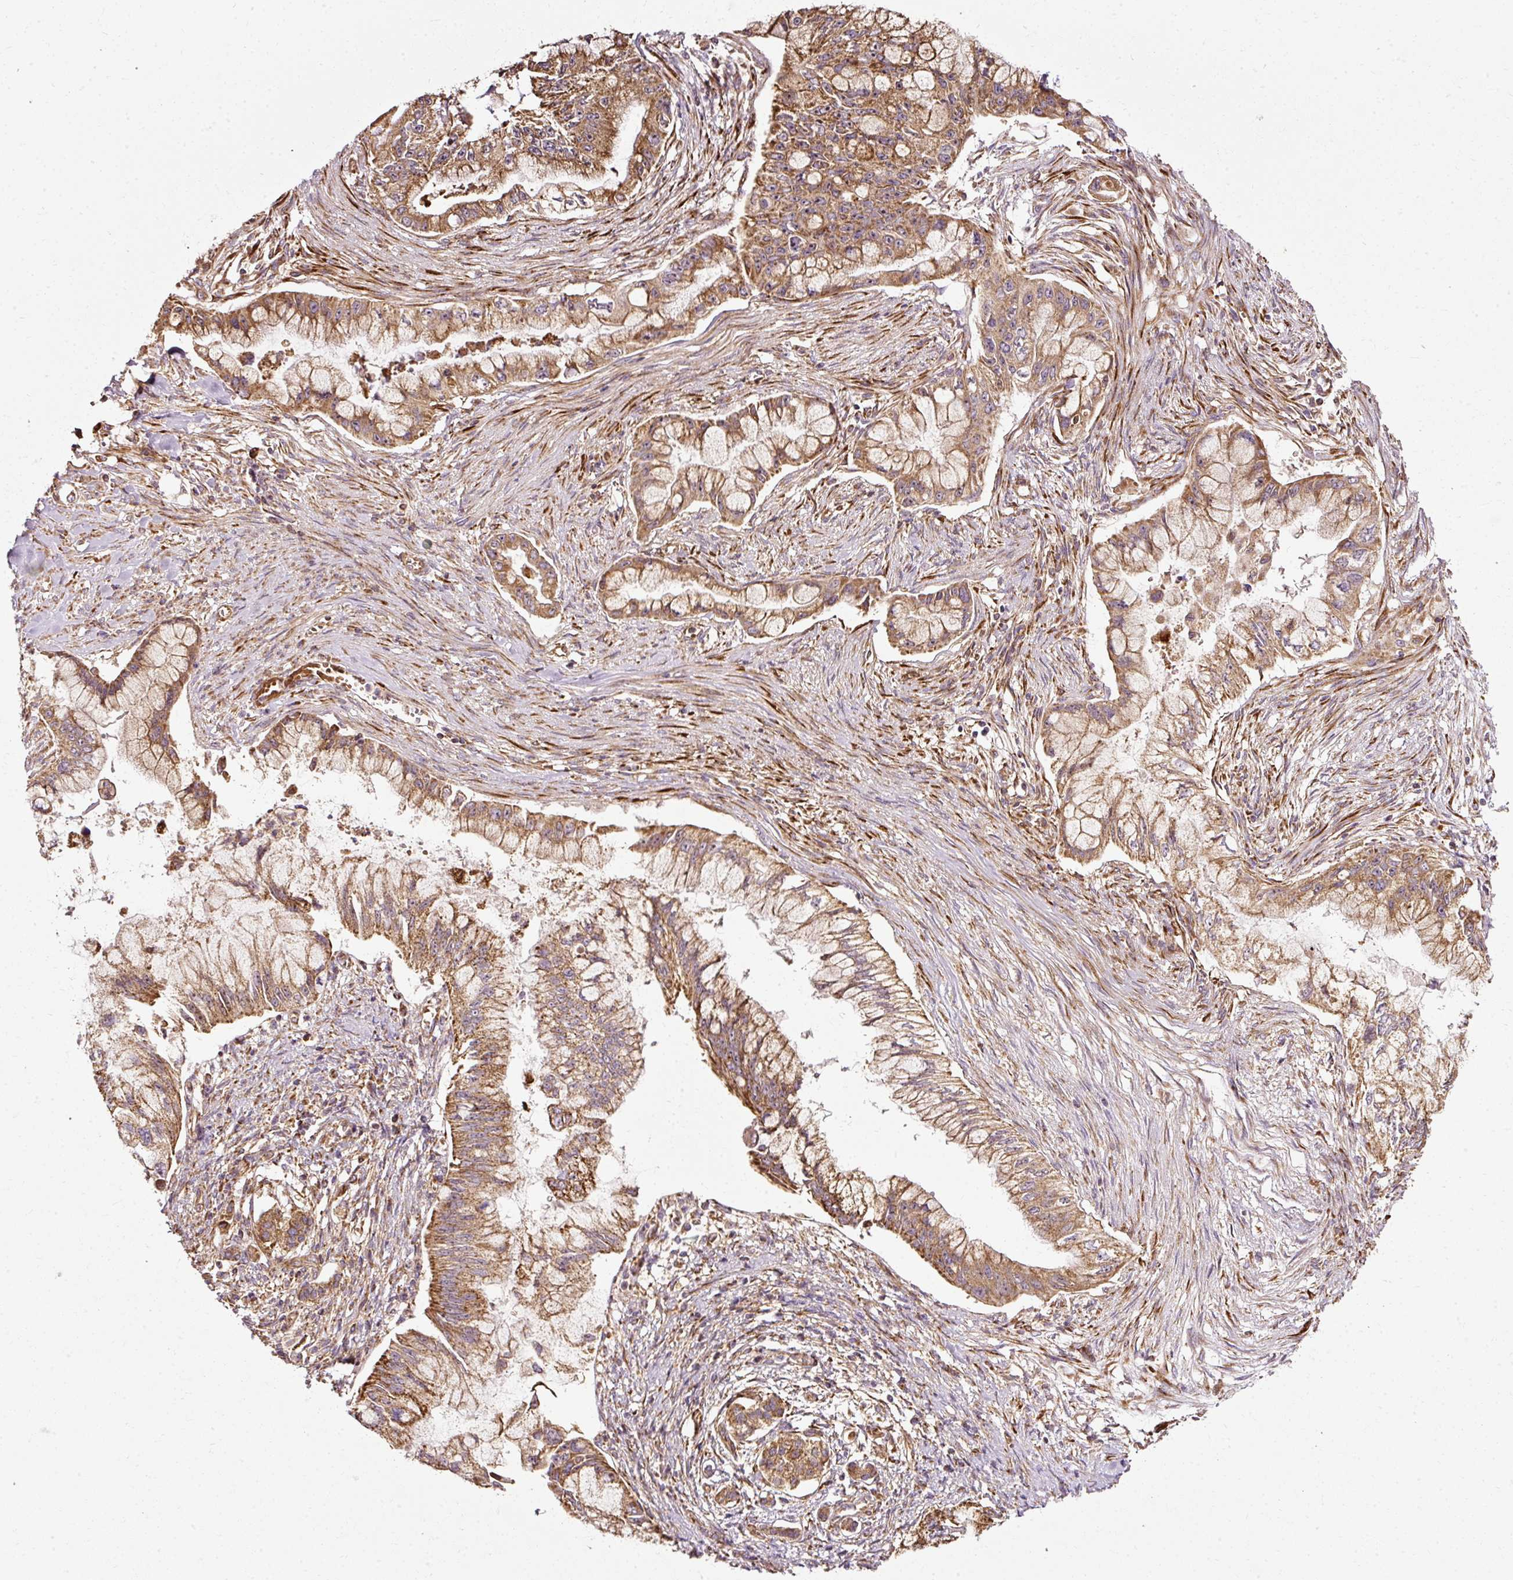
{"staining": {"intensity": "moderate", "quantity": ">75%", "location": "cytoplasmic/membranous"}, "tissue": "pancreatic cancer", "cell_type": "Tumor cells", "image_type": "cancer", "snomed": [{"axis": "morphology", "description": "Adenocarcinoma, NOS"}, {"axis": "topography", "description": "Pancreas"}], "caption": "IHC of human pancreatic adenocarcinoma reveals medium levels of moderate cytoplasmic/membranous staining in approximately >75% of tumor cells.", "gene": "ISCU", "patient": {"sex": "male", "age": 48}}